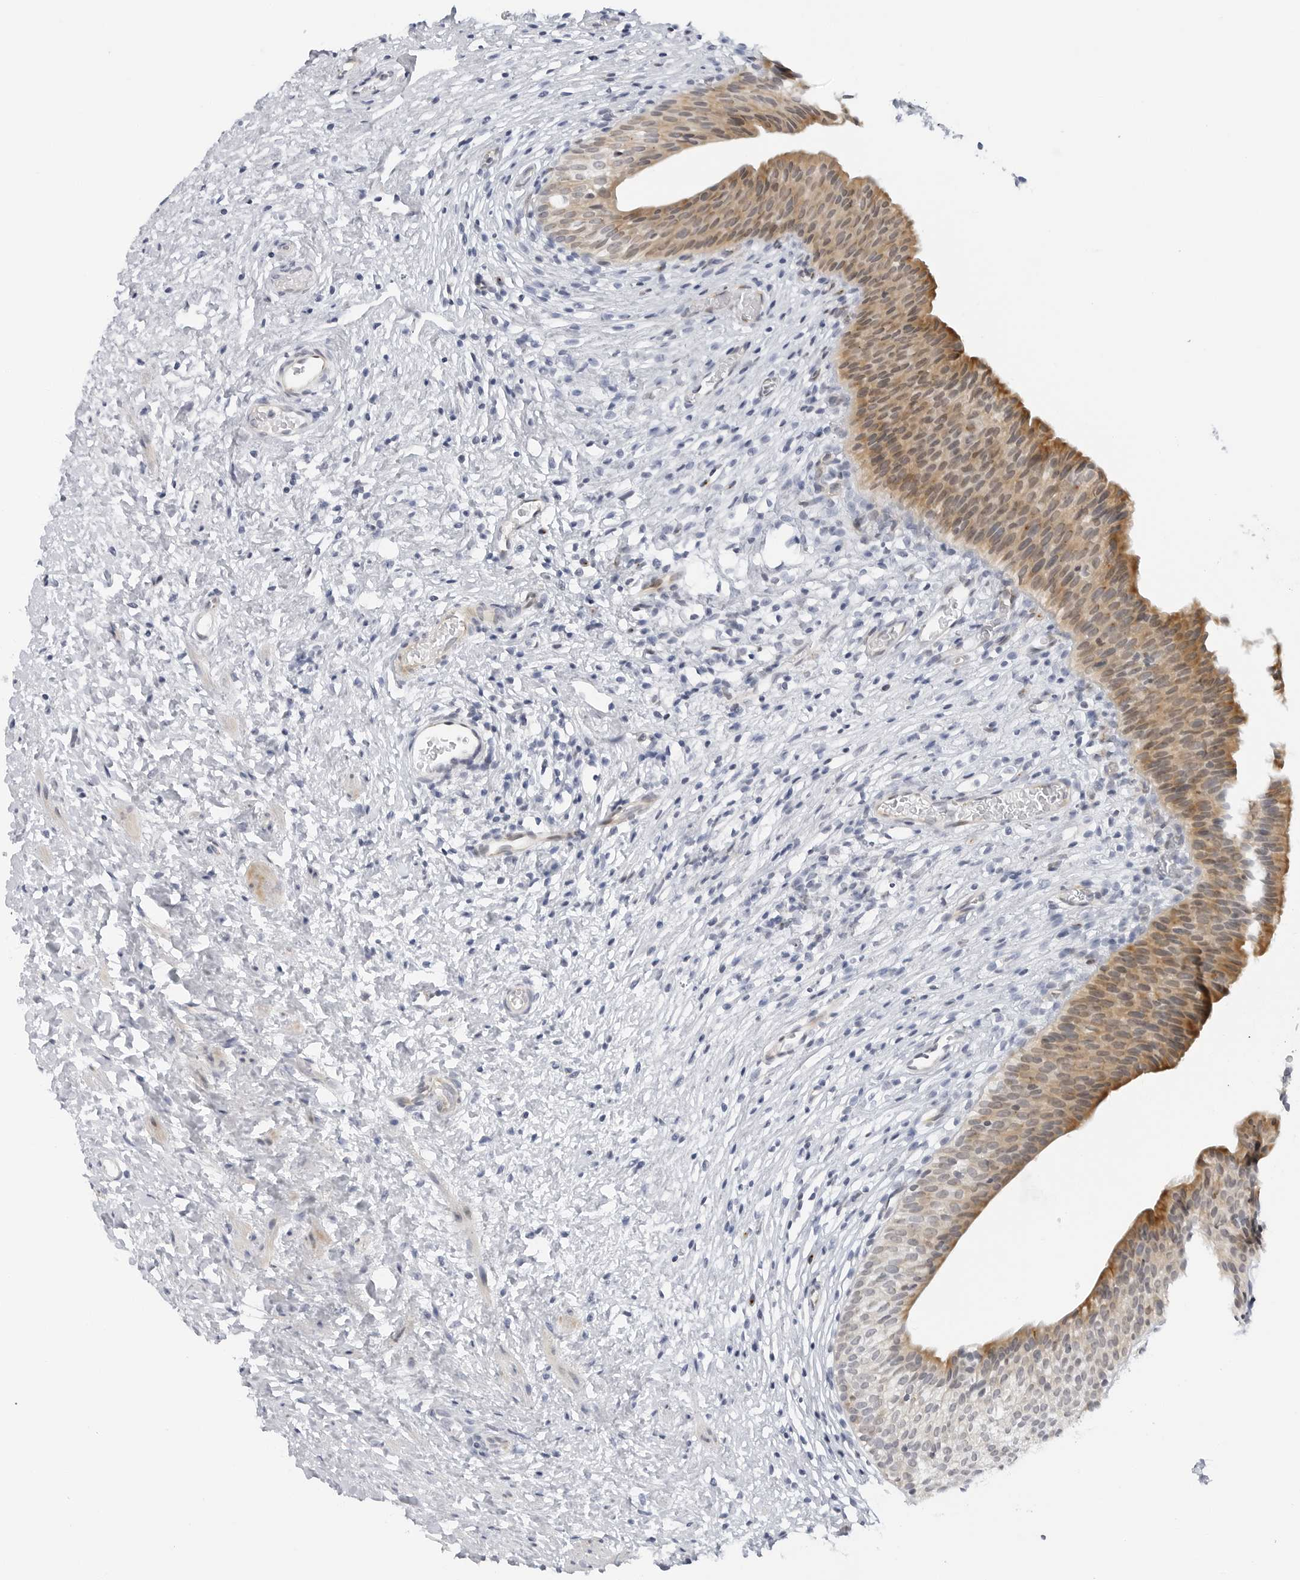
{"staining": {"intensity": "moderate", "quantity": ">75%", "location": "cytoplasmic/membranous"}, "tissue": "urinary bladder", "cell_type": "Urothelial cells", "image_type": "normal", "snomed": [{"axis": "morphology", "description": "Normal tissue, NOS"}, {"axis": "topography", "description": "Urinary bladder"}], "caption": "Normal urinary bladder demonstrates moderate cytoplasmic/membranous expression in approximately >75% of urothelial cells.", "gene": "MAP2K5", "patient": {"sex": "male", "age": 1}}